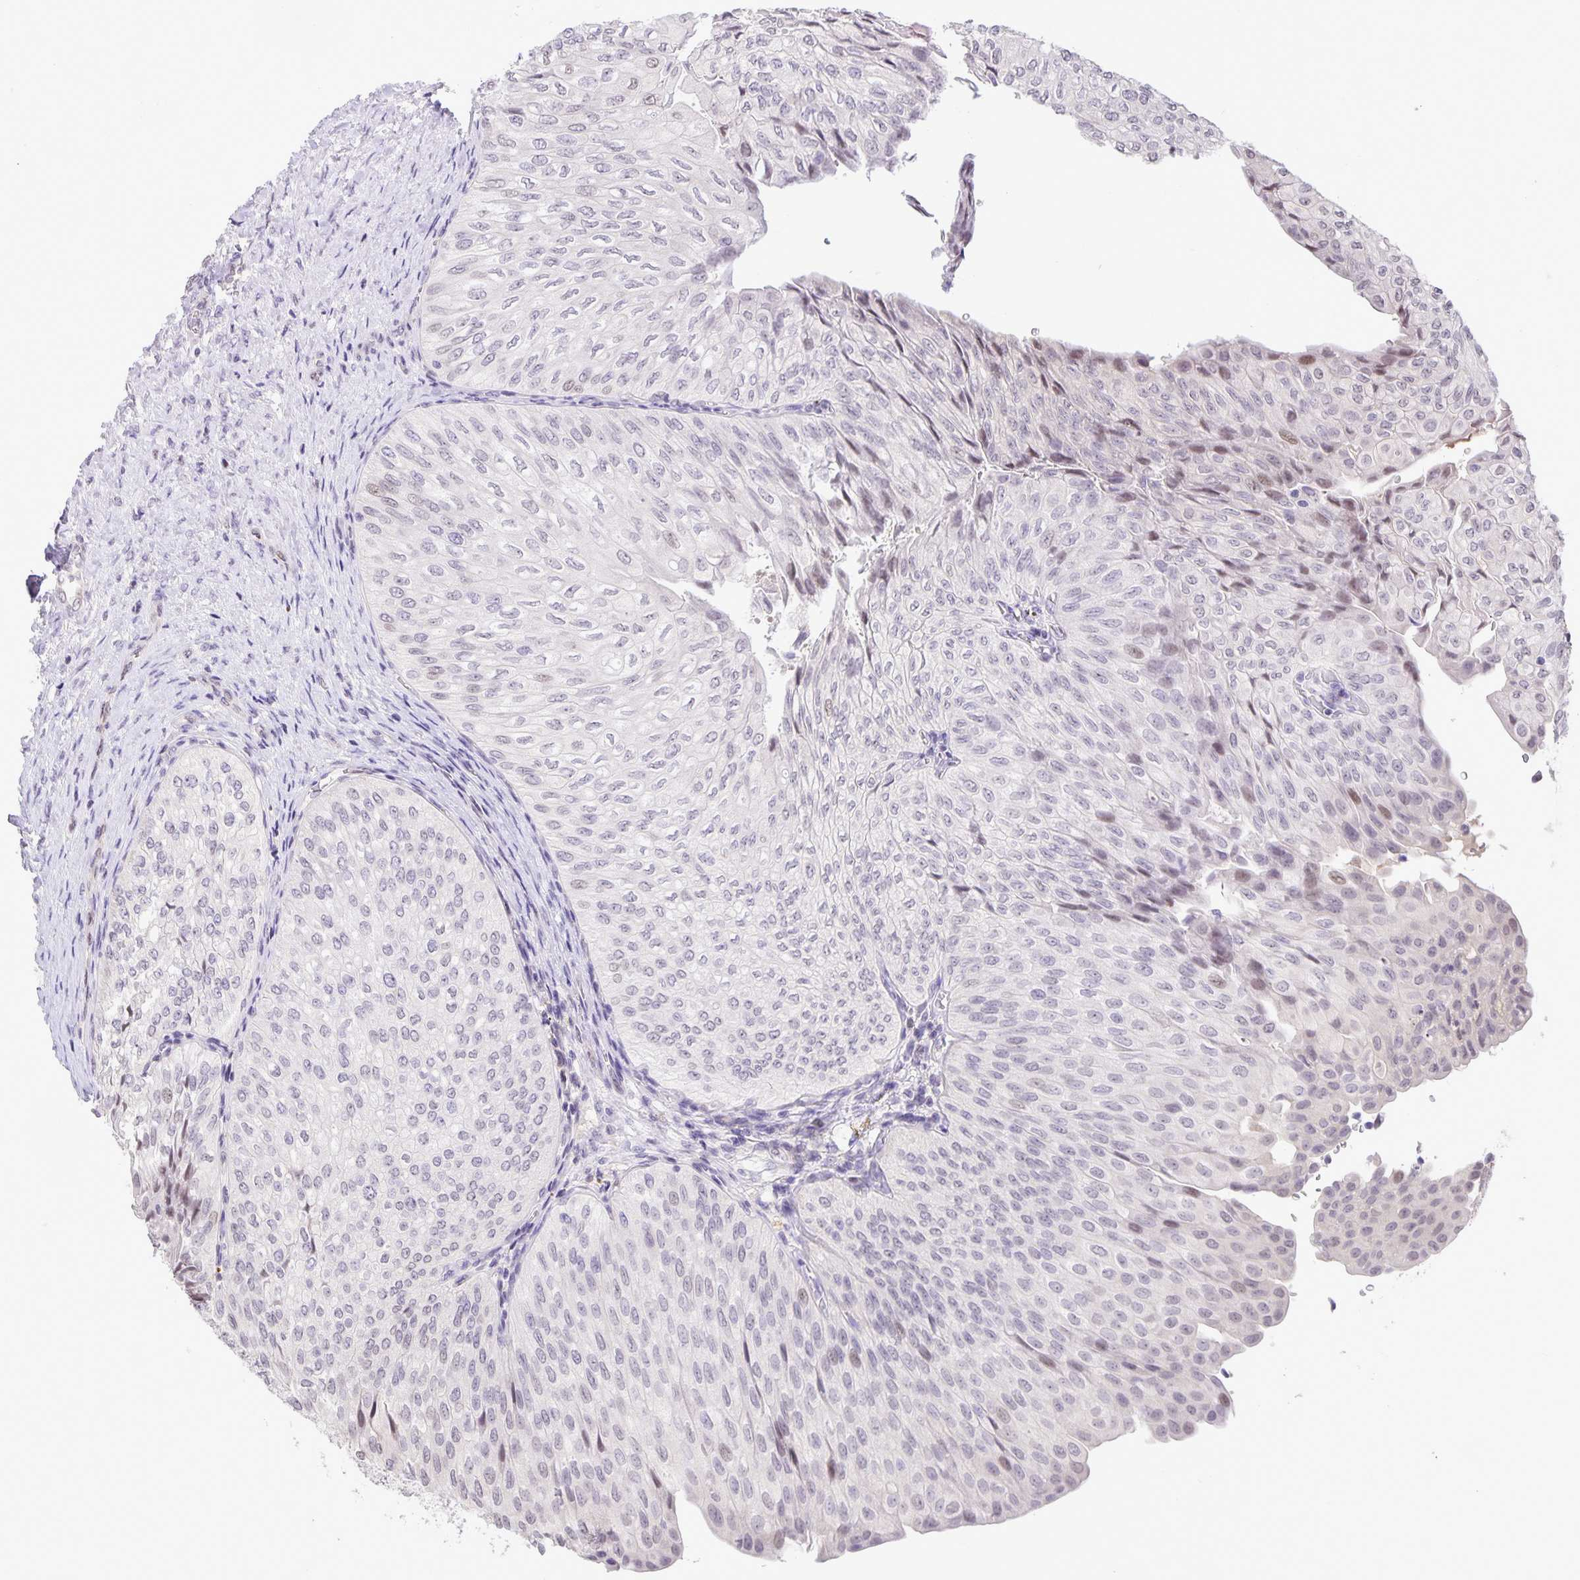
{"staining": {"intensity": "negative", "quantity": "none", "location": "none"}, "tissue": "urothelial cancer", "cell_type": "Tumor cells", "image_type": "cancer", "snomed": [{"axis": "morphology", "description": "Urothelial carcinoma, NOS"}, {"axis": "topography", "description": "Urinary bladder"}], "caption": "Transitional cell carcinoma was stained to show a protein in brown. There is no significant positivity in tumor cells.", "gene": "ONECUT2", "patient": {"sex": "male", "age": 62}}